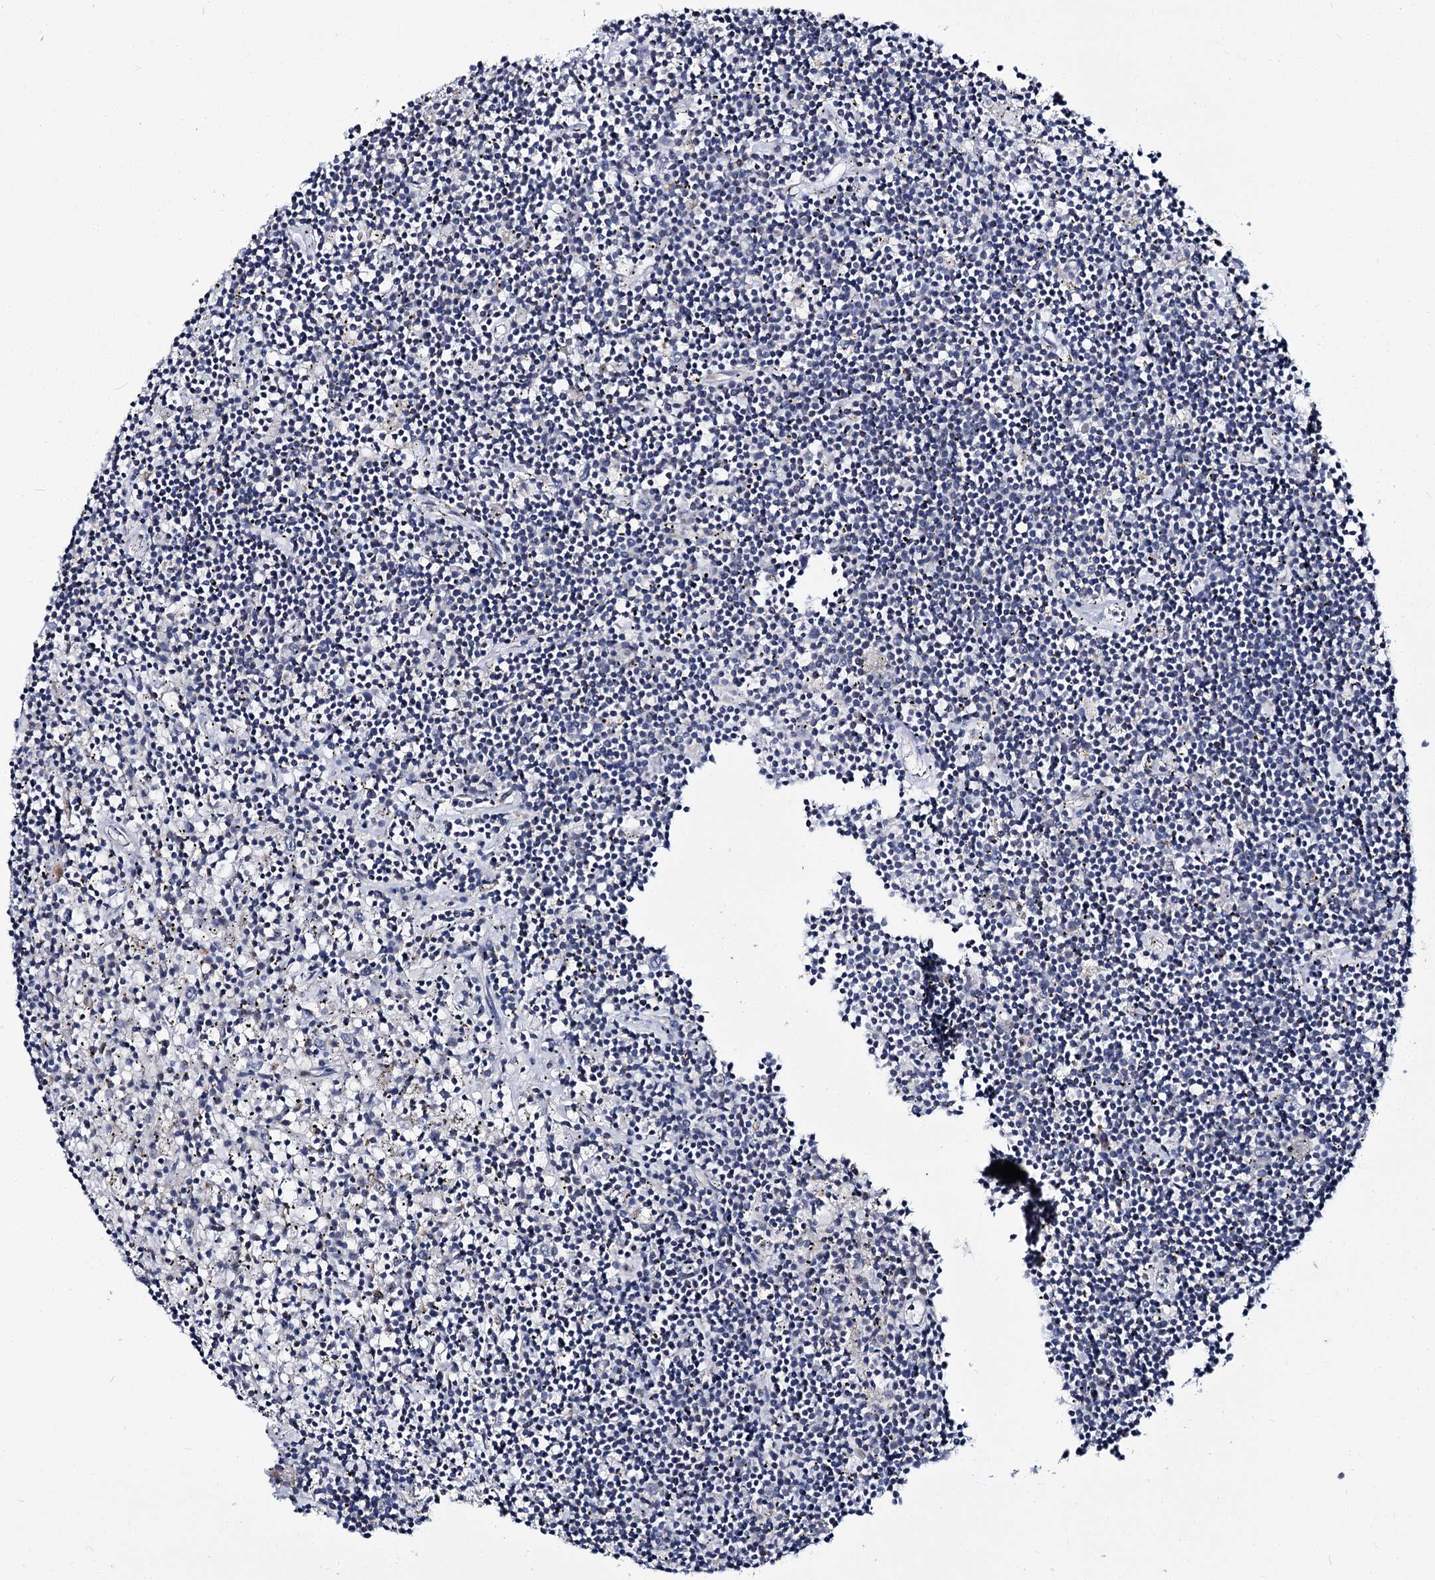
{"staining": {"intensity": "negative", "quantity": "none", "location": "none"}, "tissue": "lymphoma", "cell_type": "Tumor cells", "image_type": "cancer", "snomed": [{"axis": "morphology", "description": "Malignant lymphoma, non-Hodgkin's type, Low grade"}, {"axis": "topography", "description": "Spleen"}], "caption": "IHC histopathology image of human lymphoma stained for a protein (brown), which reveals no positivity in tumor cells.", "gene": "PANX2", "patient": {"sex": "male", "age": 76}}